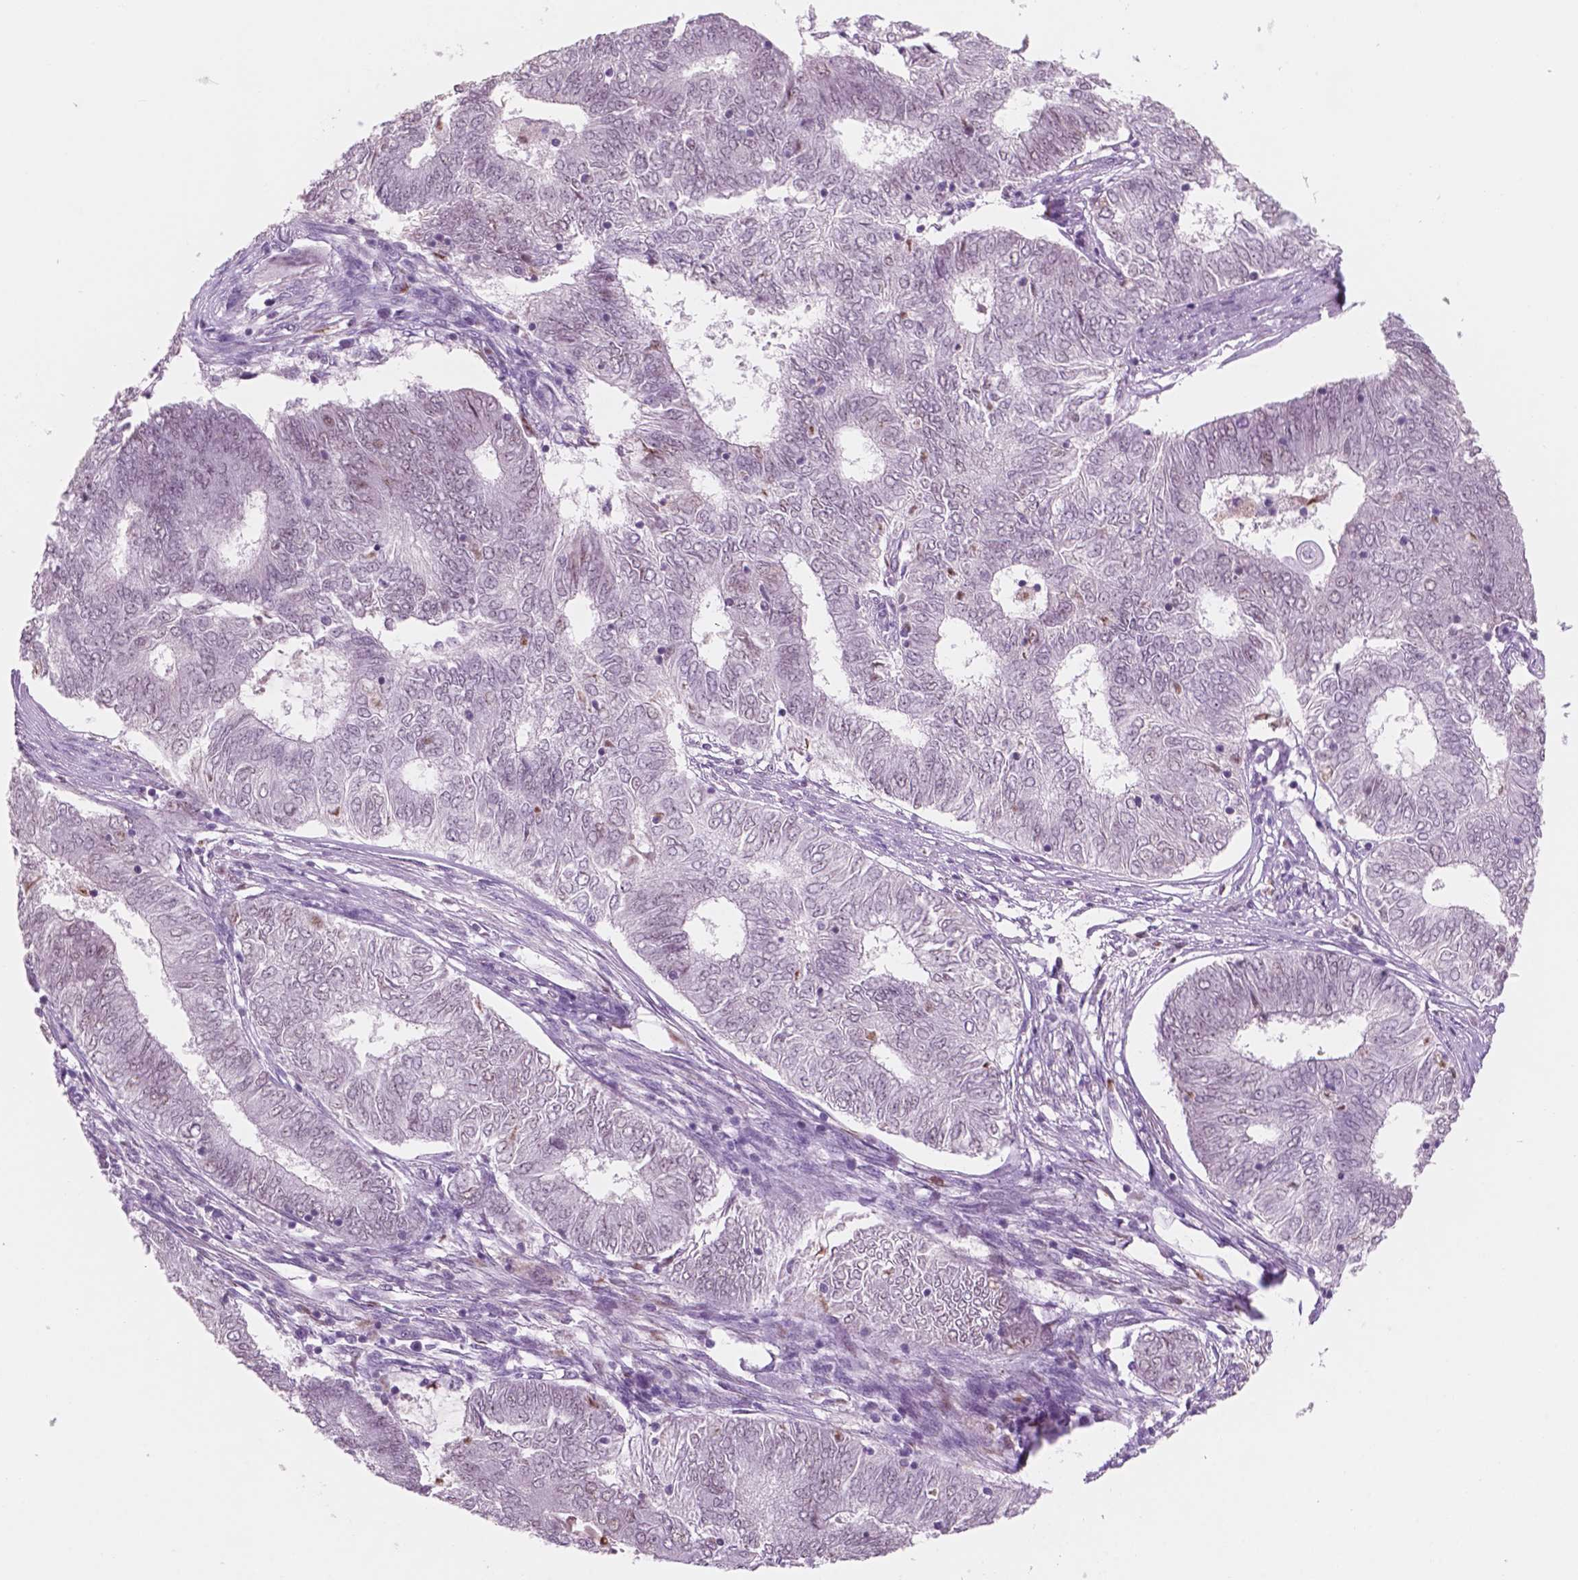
{"staining": {"intensity": "weak", "quantity": "<25%", "location": "nuclear"}, "tissue": "endometrial cancer", "cell_type": "Tumor cells", "image_type": "cancer", "snomed": [{"axis": "morphology", "description": "Adenocarcinoma, NOS"}, {"axis": "topography", "description": "Endometrium"}], "caption": "A high-resolution histopathology image shows immunohistochemistry staining of adenocarcinoma (endometrial), which reveals no significant expression in tumor cells.", "gene": "CTR9", "patient": {"sex": "female", "age": 62}}